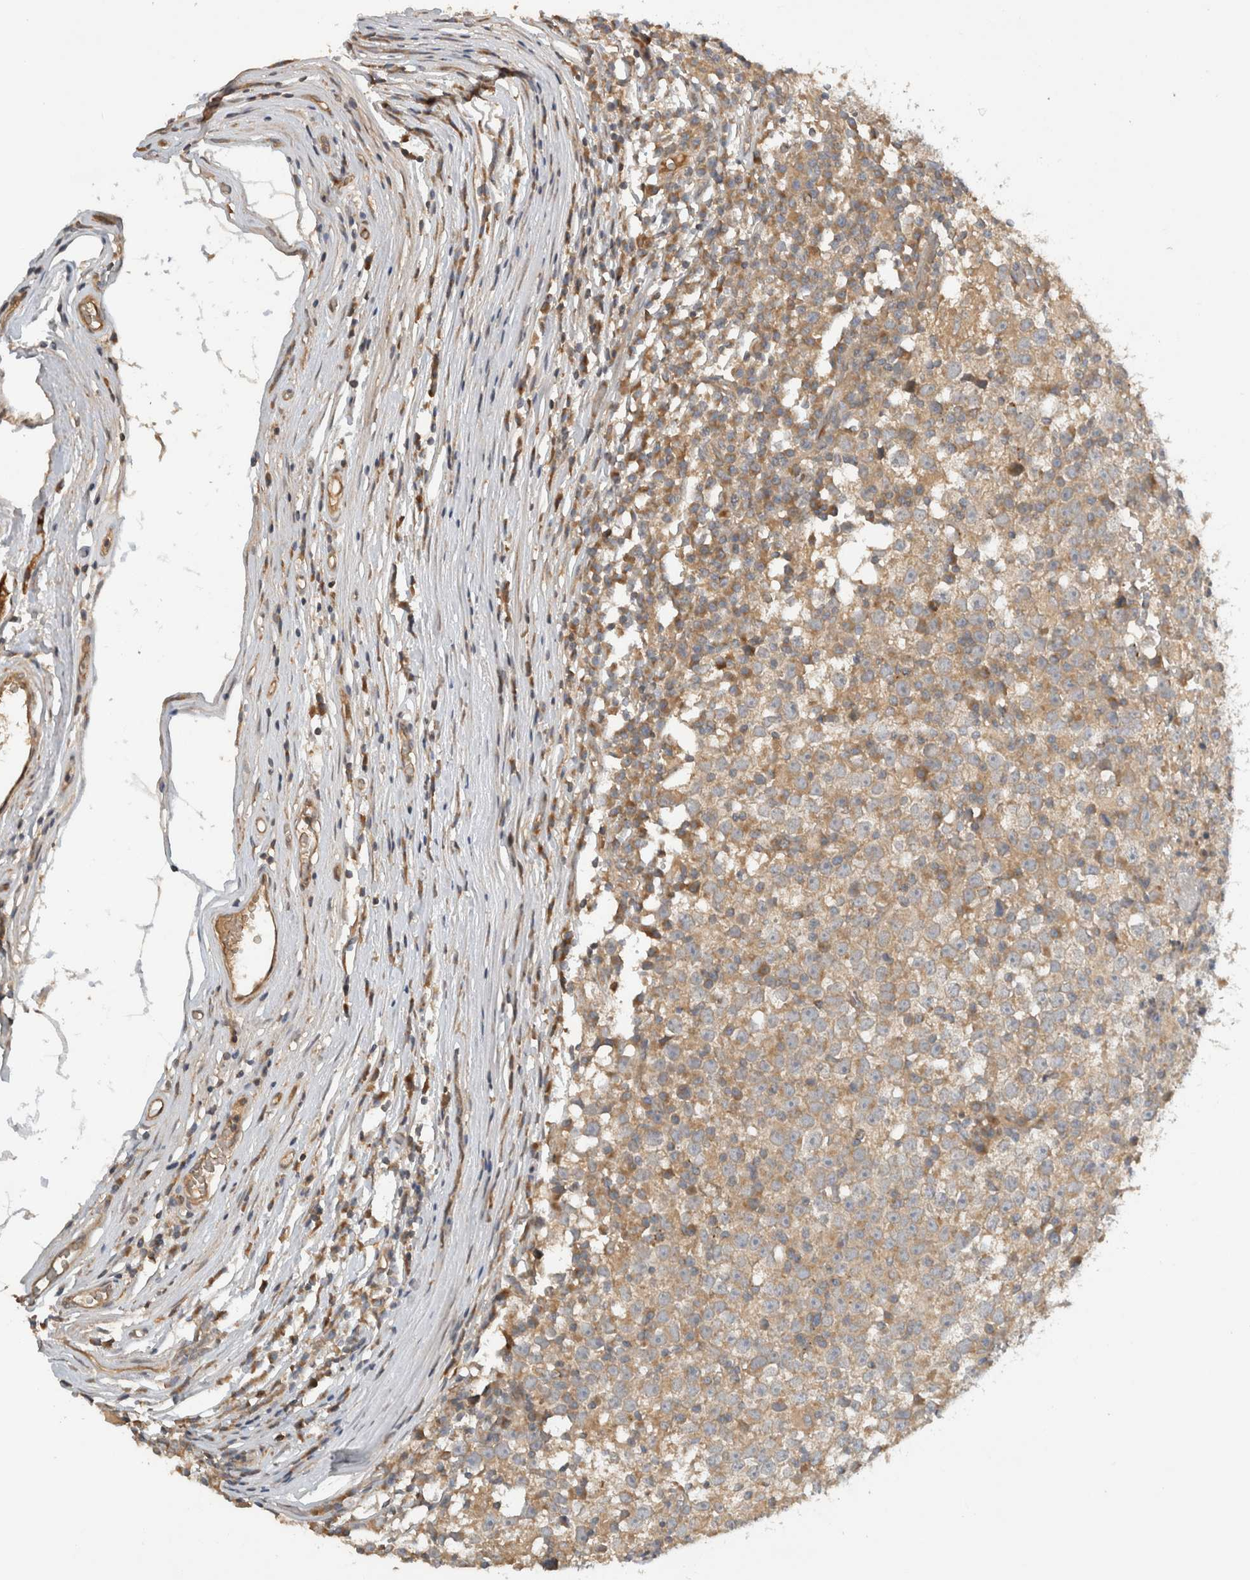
{"staining": {"intensity": "weak", "quantity": ">75%", "location": "cytoplasmic/membranous"}, "tissue": "testis cancer", "cell_type": "Tumor cells", "image_type": "cancer", "snomed": [{"axis": "morphology", "description": "Seminoma, NOS"}, {"axis": "topography", "description": "Testis"}], "caption": "Tumor cells exhibit low levels of weak cytoplasmic/membranous staining in approximately >75% of cells in seminoma (testis).", "gene": "ARMC9", "patient": {"sex": "male", "age": 65}}